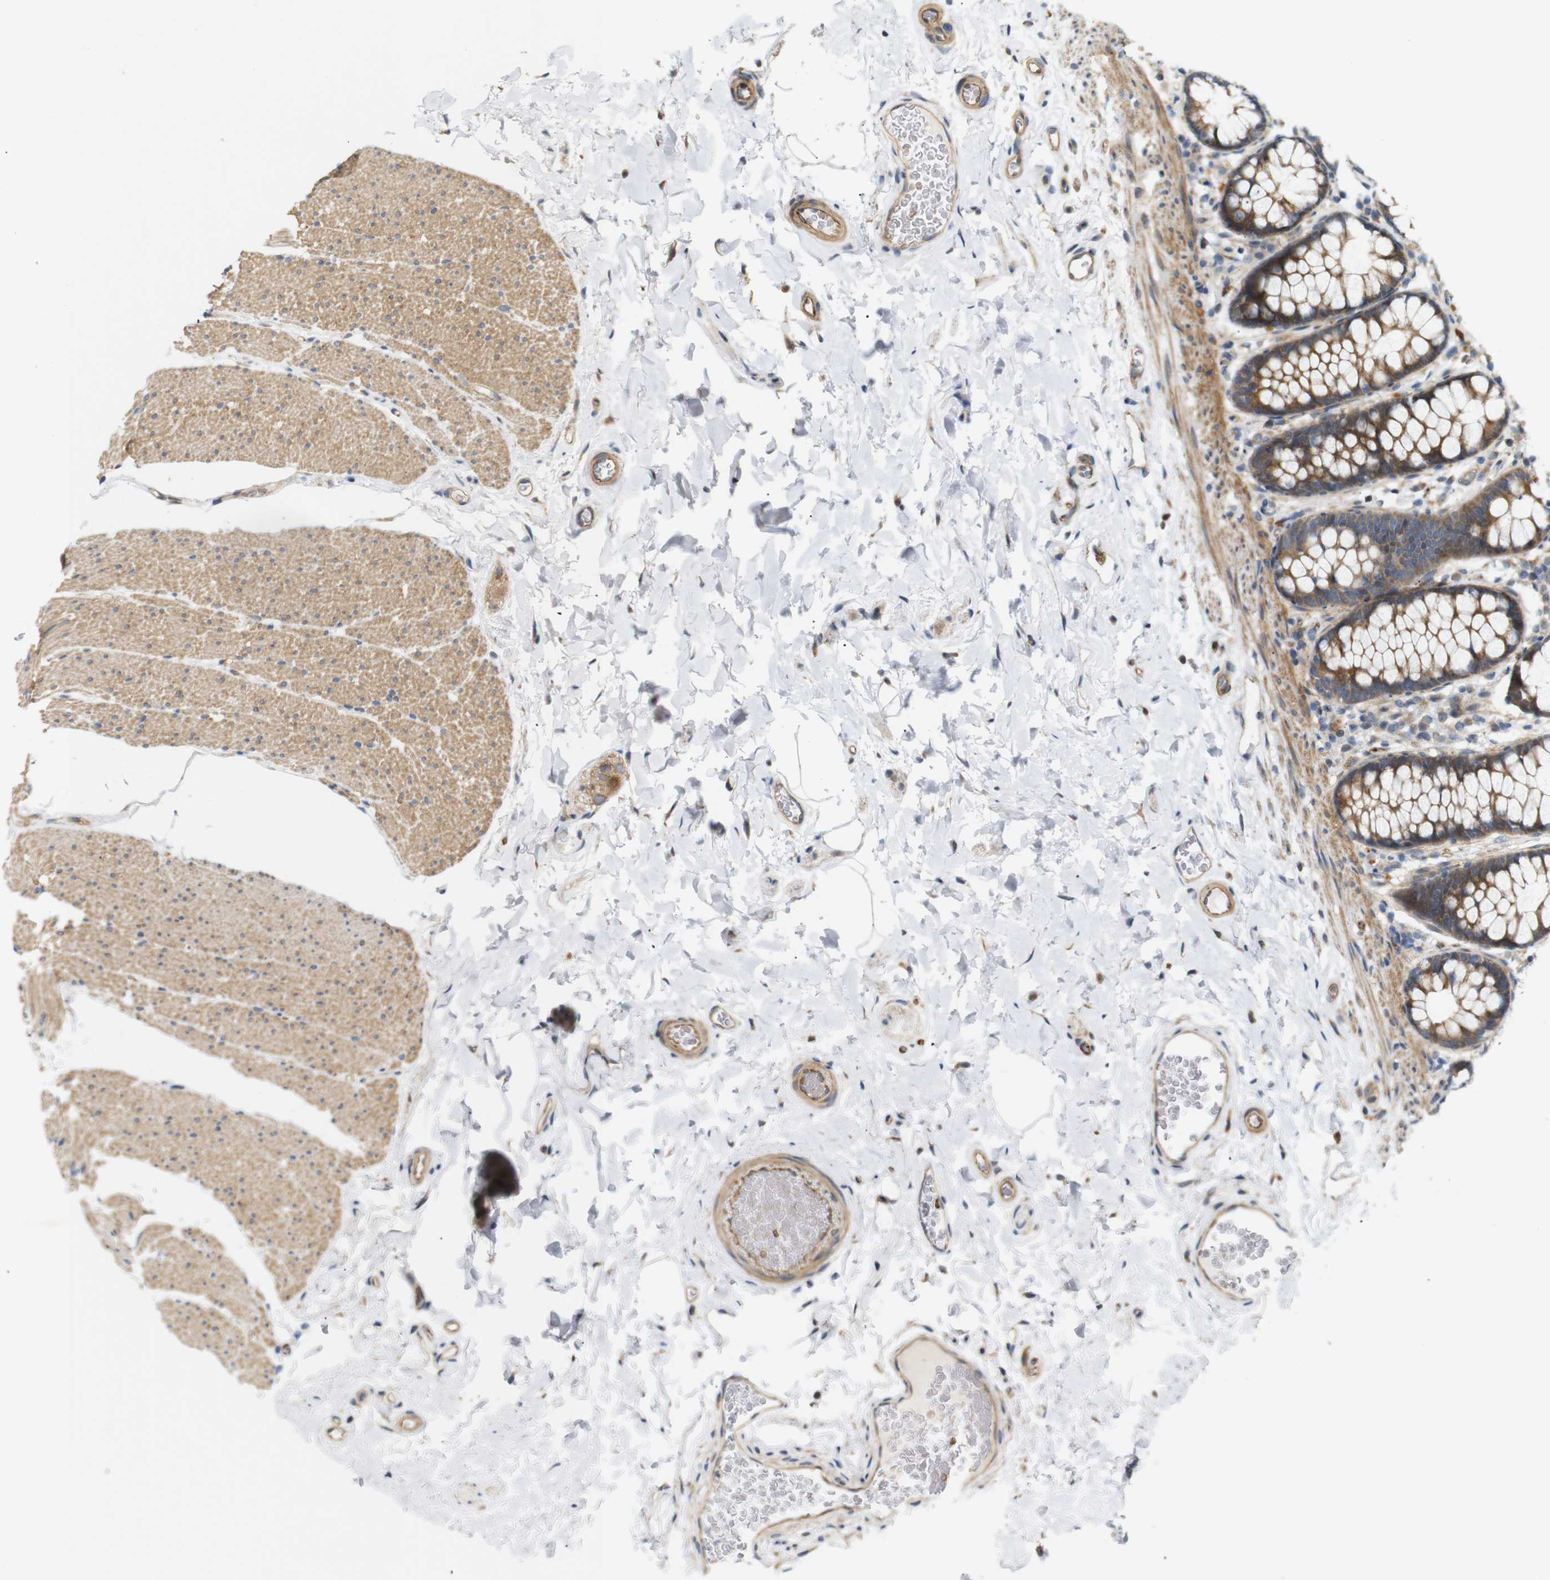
{"staining": {"intensity": "moderate", "quantity": ">75%", "location": "cytoplasmic/membranous"}, "tissue": "colon", "cell_type": "Endothelial cells", "image_type": "normal", "snomed": [{"axis": "morphology", "description": "Normal tissue, NOS"}, {"axis": "topography", "description": "Colon"}], "caption": "The micrograph reveals a brown stain indicating the presence of a protein in the cytoplasmic/membranous of endothelial cells in colon. The staining is performed using DAB brown chromogen to label protein expression. The nuclei are counter-stained blue using hematoxylin.", "gene": "RPTOR", "patient": {"sex": "female", "age": 80}}